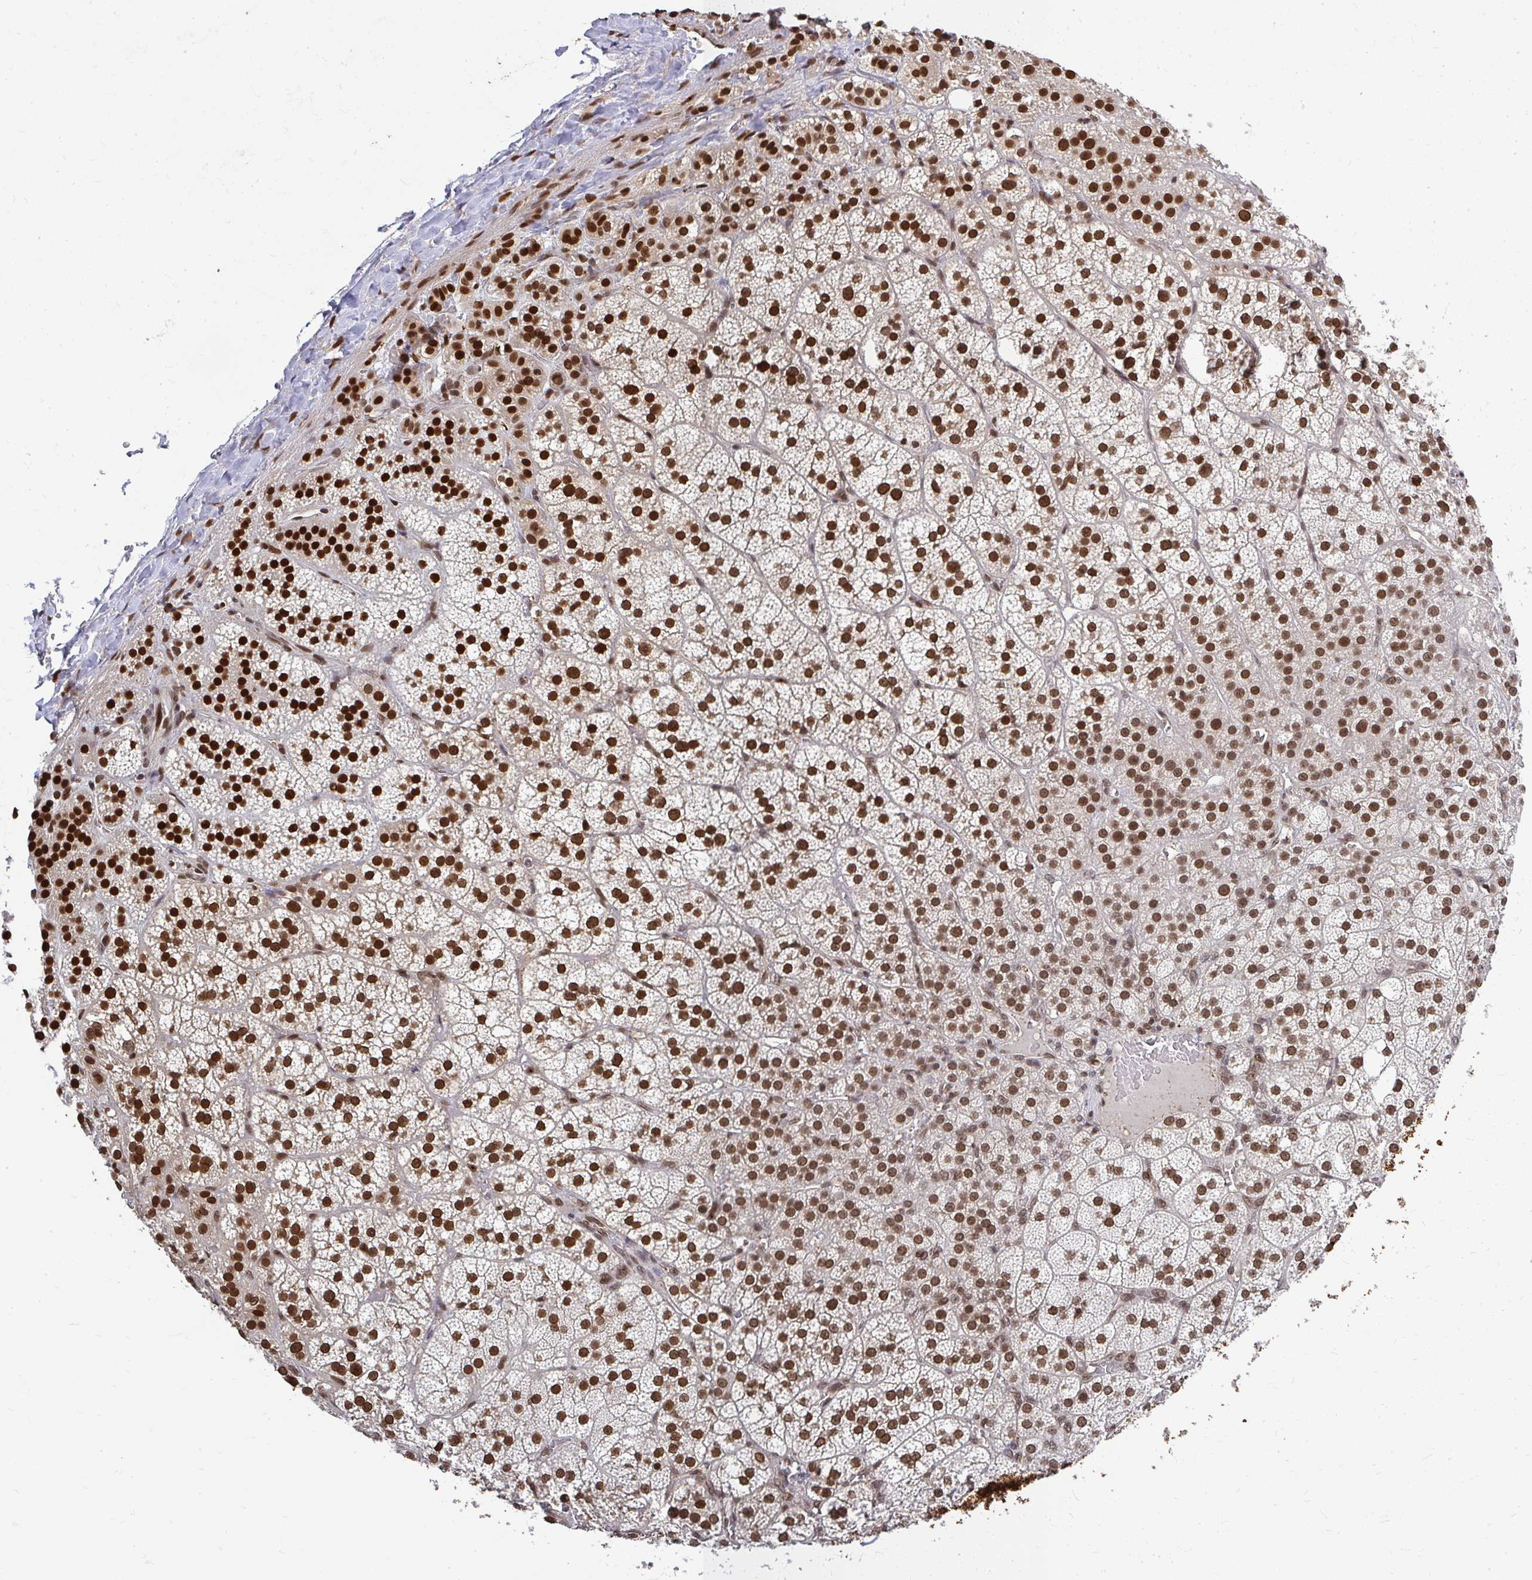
{"staining": {"intensity": "strong", "quantity": ">75%", "location": "nuclear"}, "tissue": "adrenal gland", "cell_type": "Glandular cells", "image_type": "normal", "snomed": [{"axis": "morphology", "description": "Normal tissue, NOS"}, {"axis": "topography", "description": "Adrenal gland"}], "caption": "Immunohistochemical staining of benign human adrenal gland shows >75% levels of strong nuclear protein staining in approximately >75% of glandular cells.", "gene": "XPO1", "patient": {"sex": "female", "age": 60}}